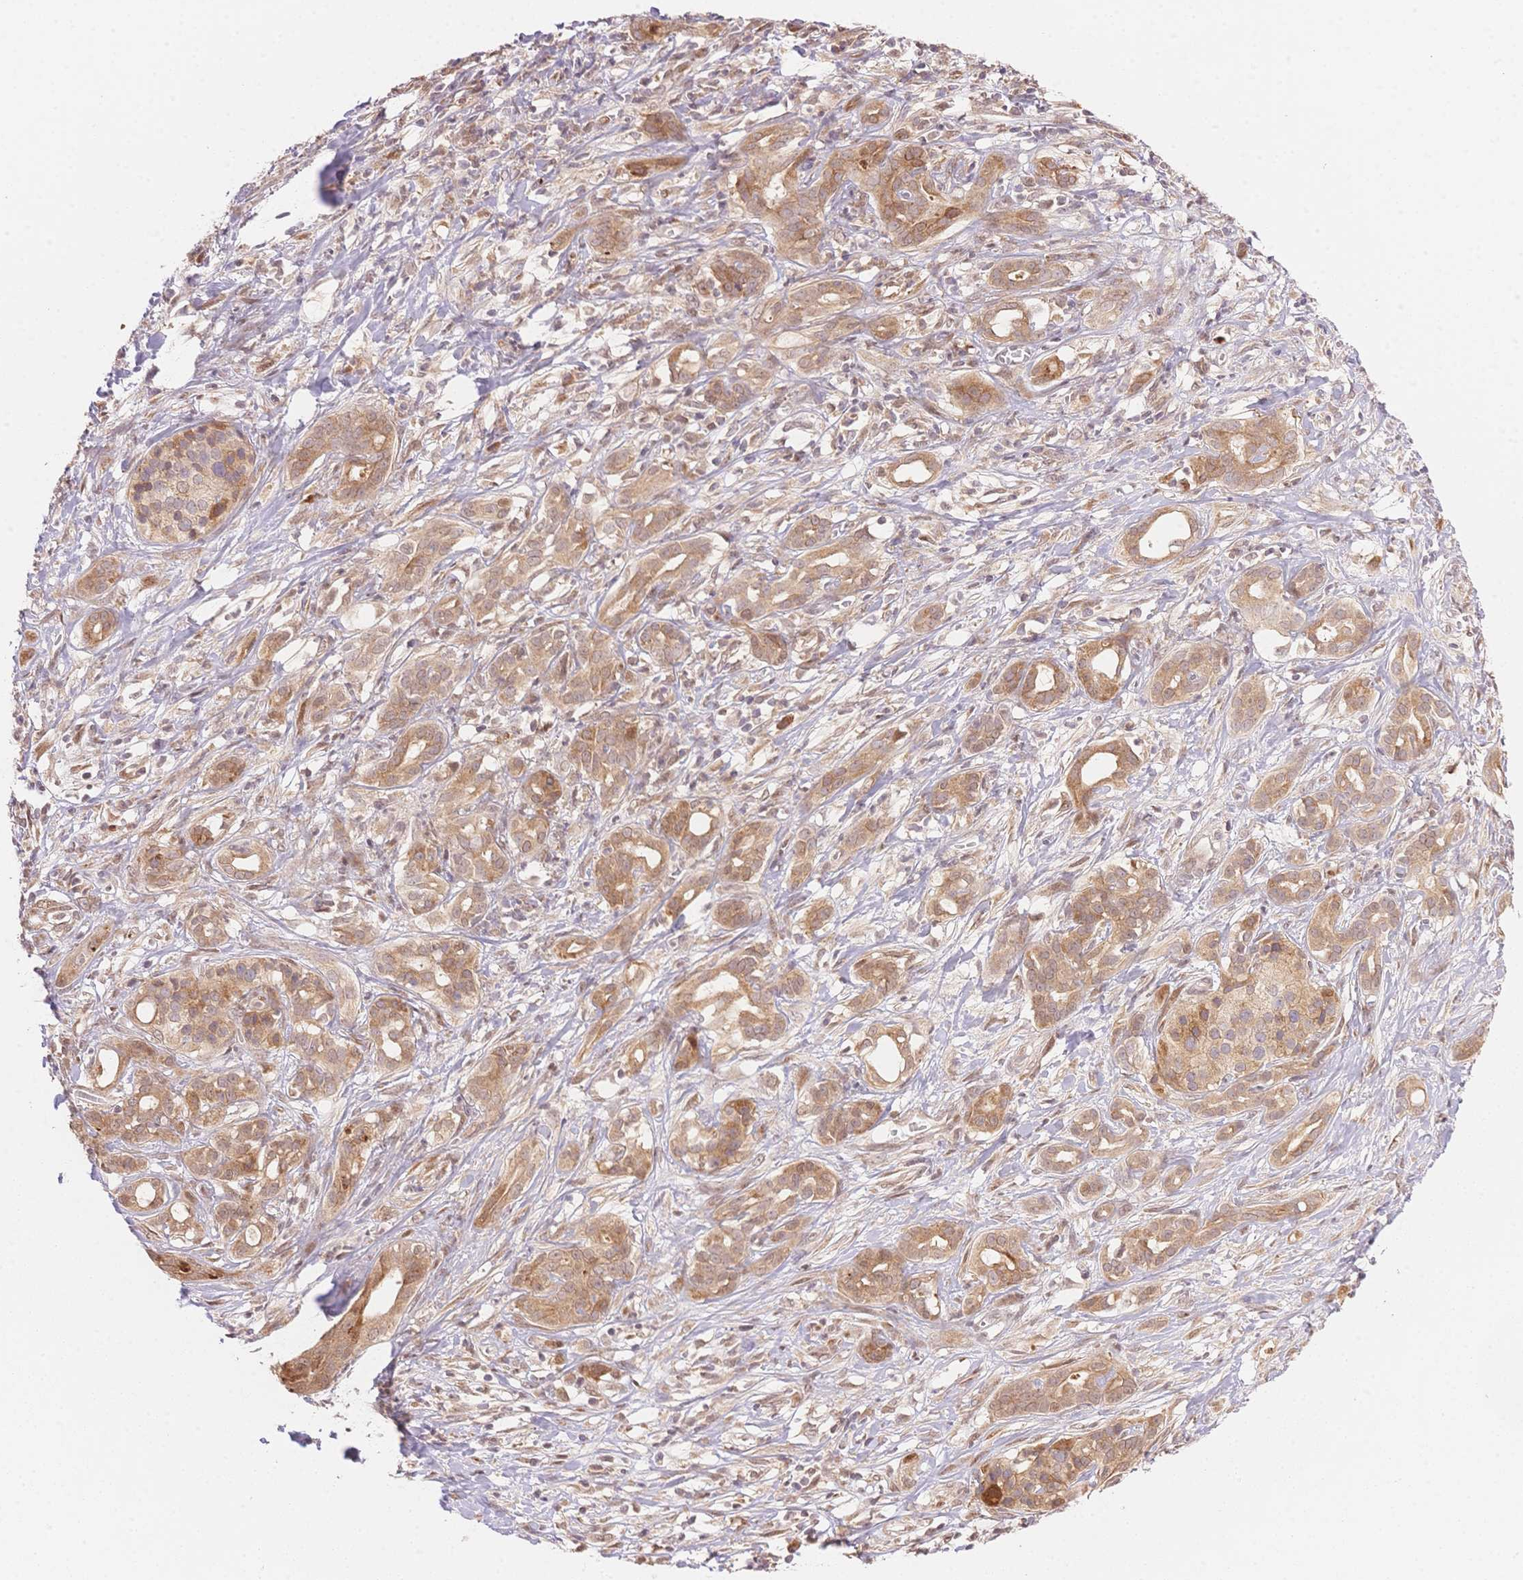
{"staining": {"intensity": "moderate", "quantity": ">75%", "location": "cytoplasmic/membranous"}, "tissue": "pancreatic cancer", "cell_type": "Tumor cells", "image_type": "cancer", "snomed": [{"axis": "morphology", "description": "Adenocarcinoma, NOS"}, {"axis": "topography", "description": "Pancreas"}], "caption": "Brown immunohistochemical staining in human pancreatic adenocarcinoma exhibits moderate cytoplasmic/membranous staining in about >75% of tumor cells. The staining is performed using DAB brown chromogen to label protein expression. The nuclei are counter-stained blue using hematoxylin.", "gene": "STK39", "patient": {"sex": "male", "age": 61}}